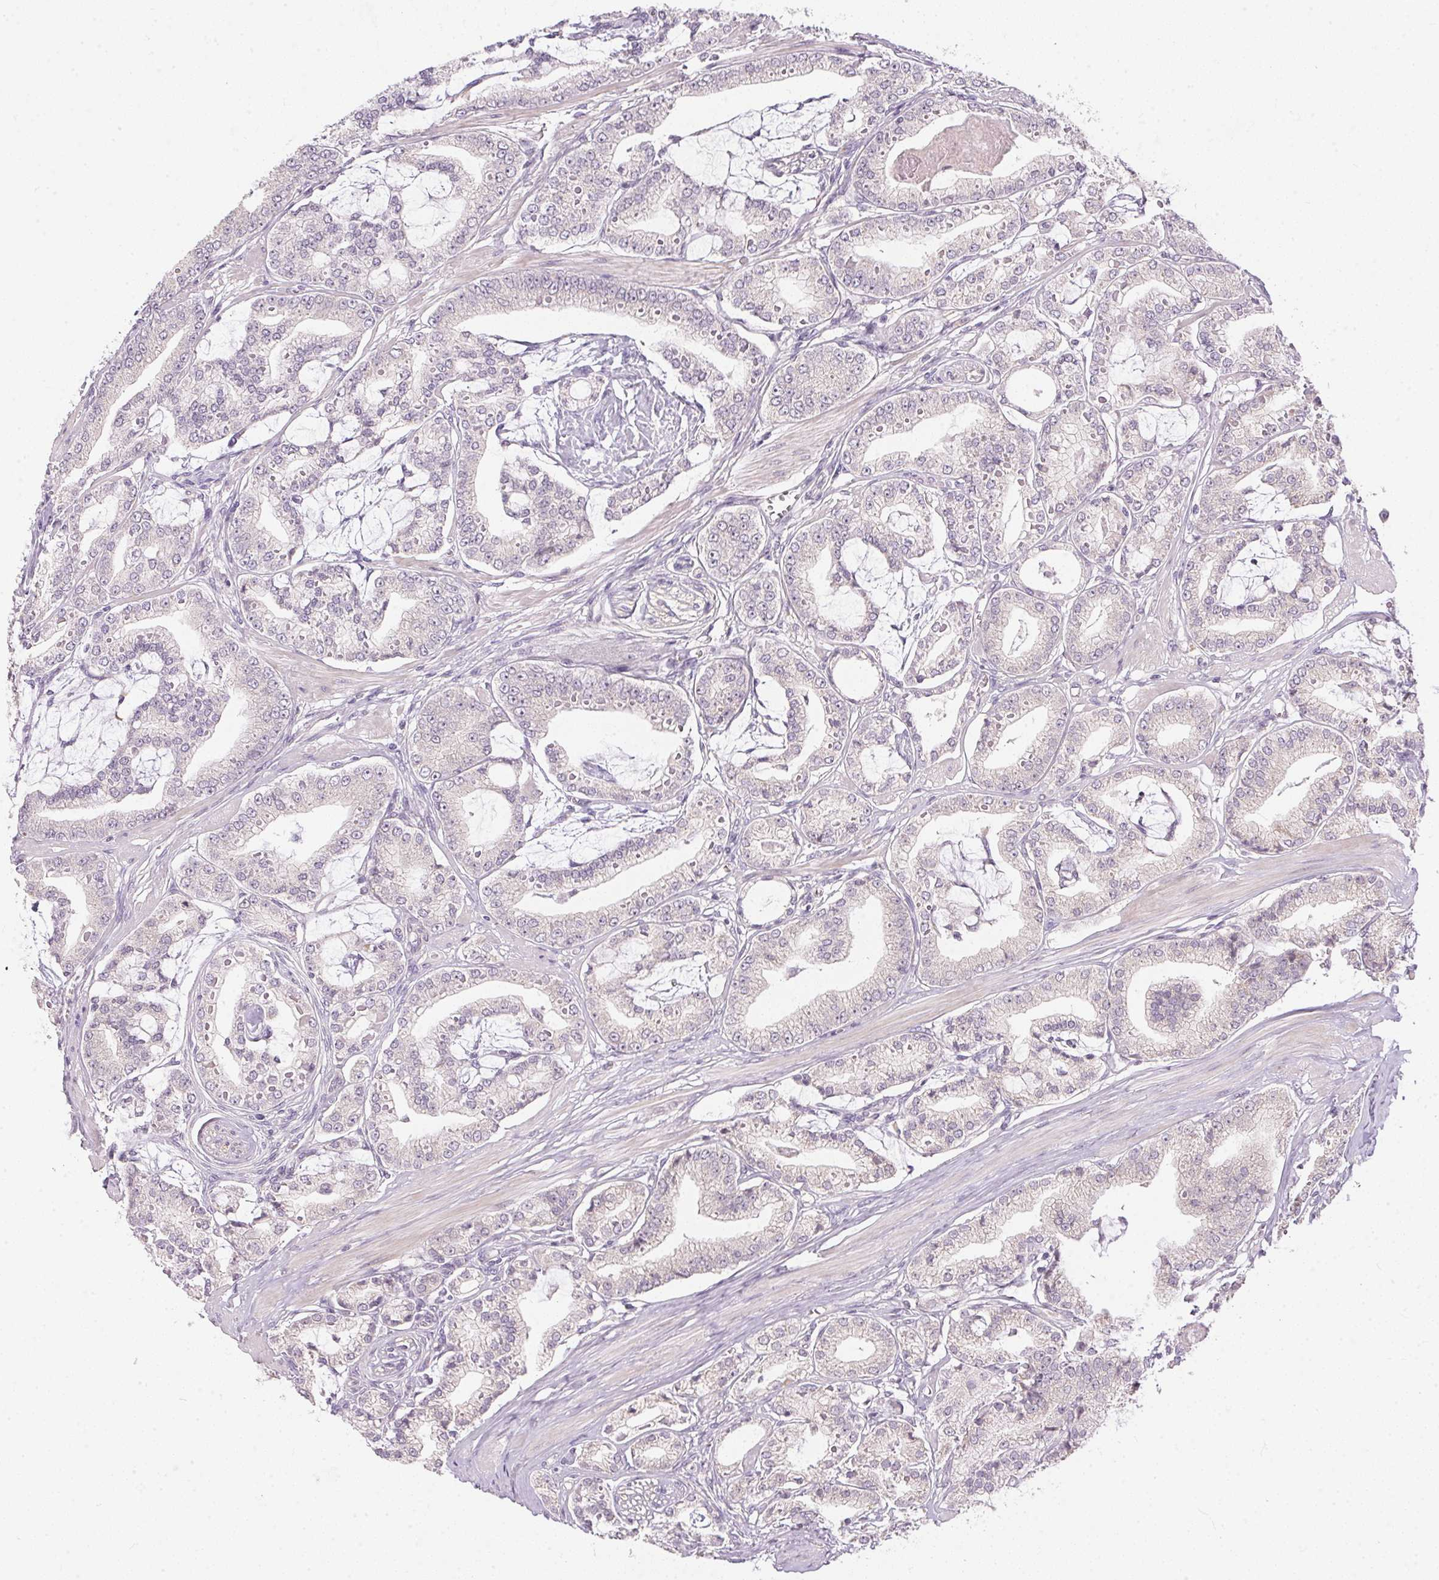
{"staining": {"intensity": "negative", "quantity": "none", "location": "none"}, "tissue": "prostate cancer", "cell_type": "Tumor cells", "image_type": "cancer", "snomed": [{"axis": "morphology", "description": "Adenocarcinoma, High grade"}, {"axis": "topography", "description": "Prostate"}], "caption": "Image shows no protein expression in tumor cells of prostate adenocarcinoma (high-grade) tissue.", "gene": "TTC23L", "patient": {"sex": "male", "age": 71}}